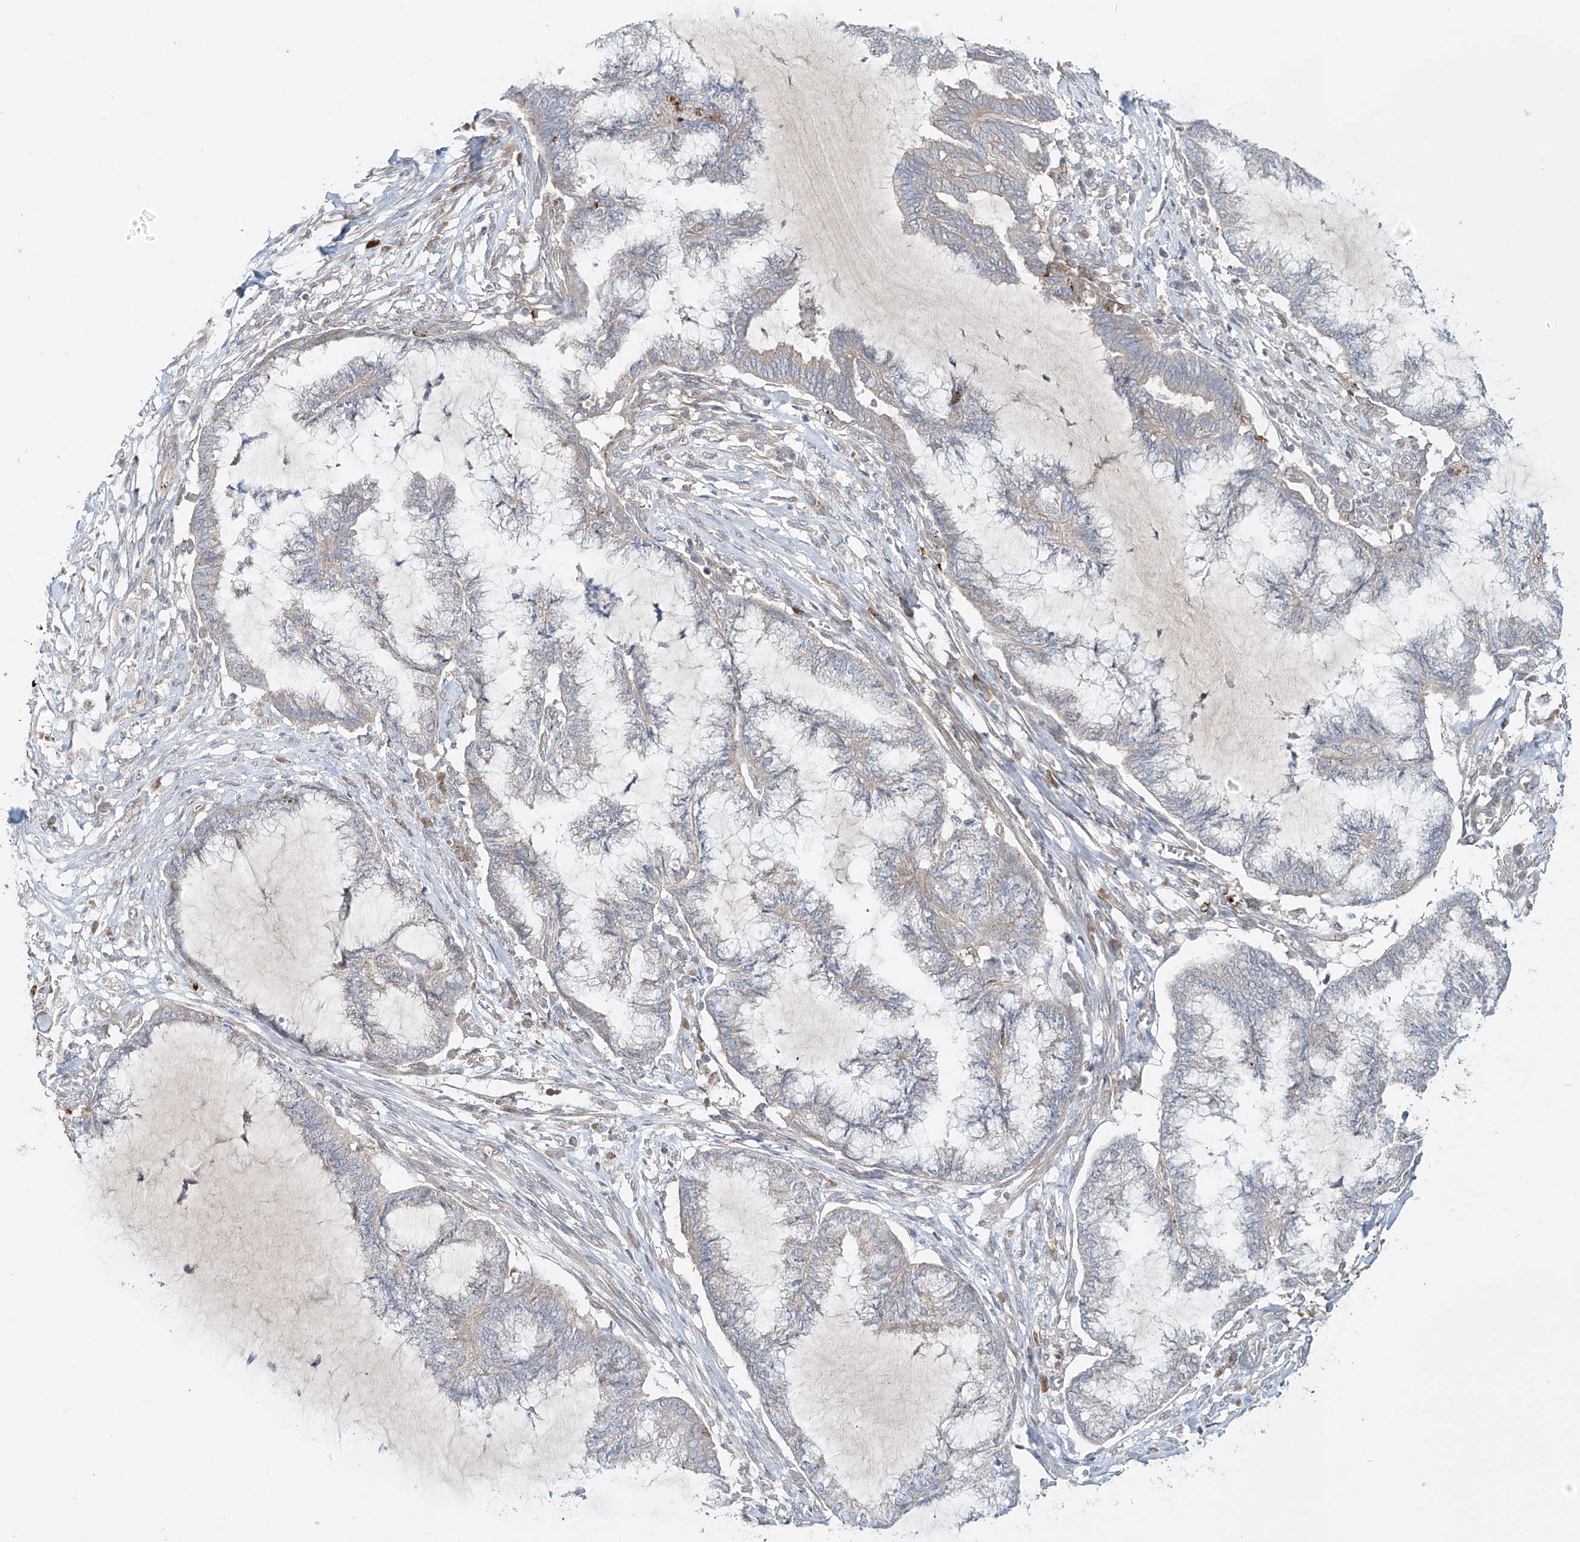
{"staining": {"intensity": "weak", "quantity": "<25%", "location": "cytoplasmic/membranous"}, "tissue": "endometrial cancer", "cell_type": "Tumor cells", "image_type": "cancer", "snomed": [{"axis": "morphology", "description": "Adenocarcinoma, NOS"}, {"axis": "topography", "description": "Endometrium"}], "caption": "This is an IHC image of human endometrial cancer (adenocarcinoma). There is no staining in tumor cells.", "gene": "TJAP1", "patient": {"sex": "female", "age": 86}}